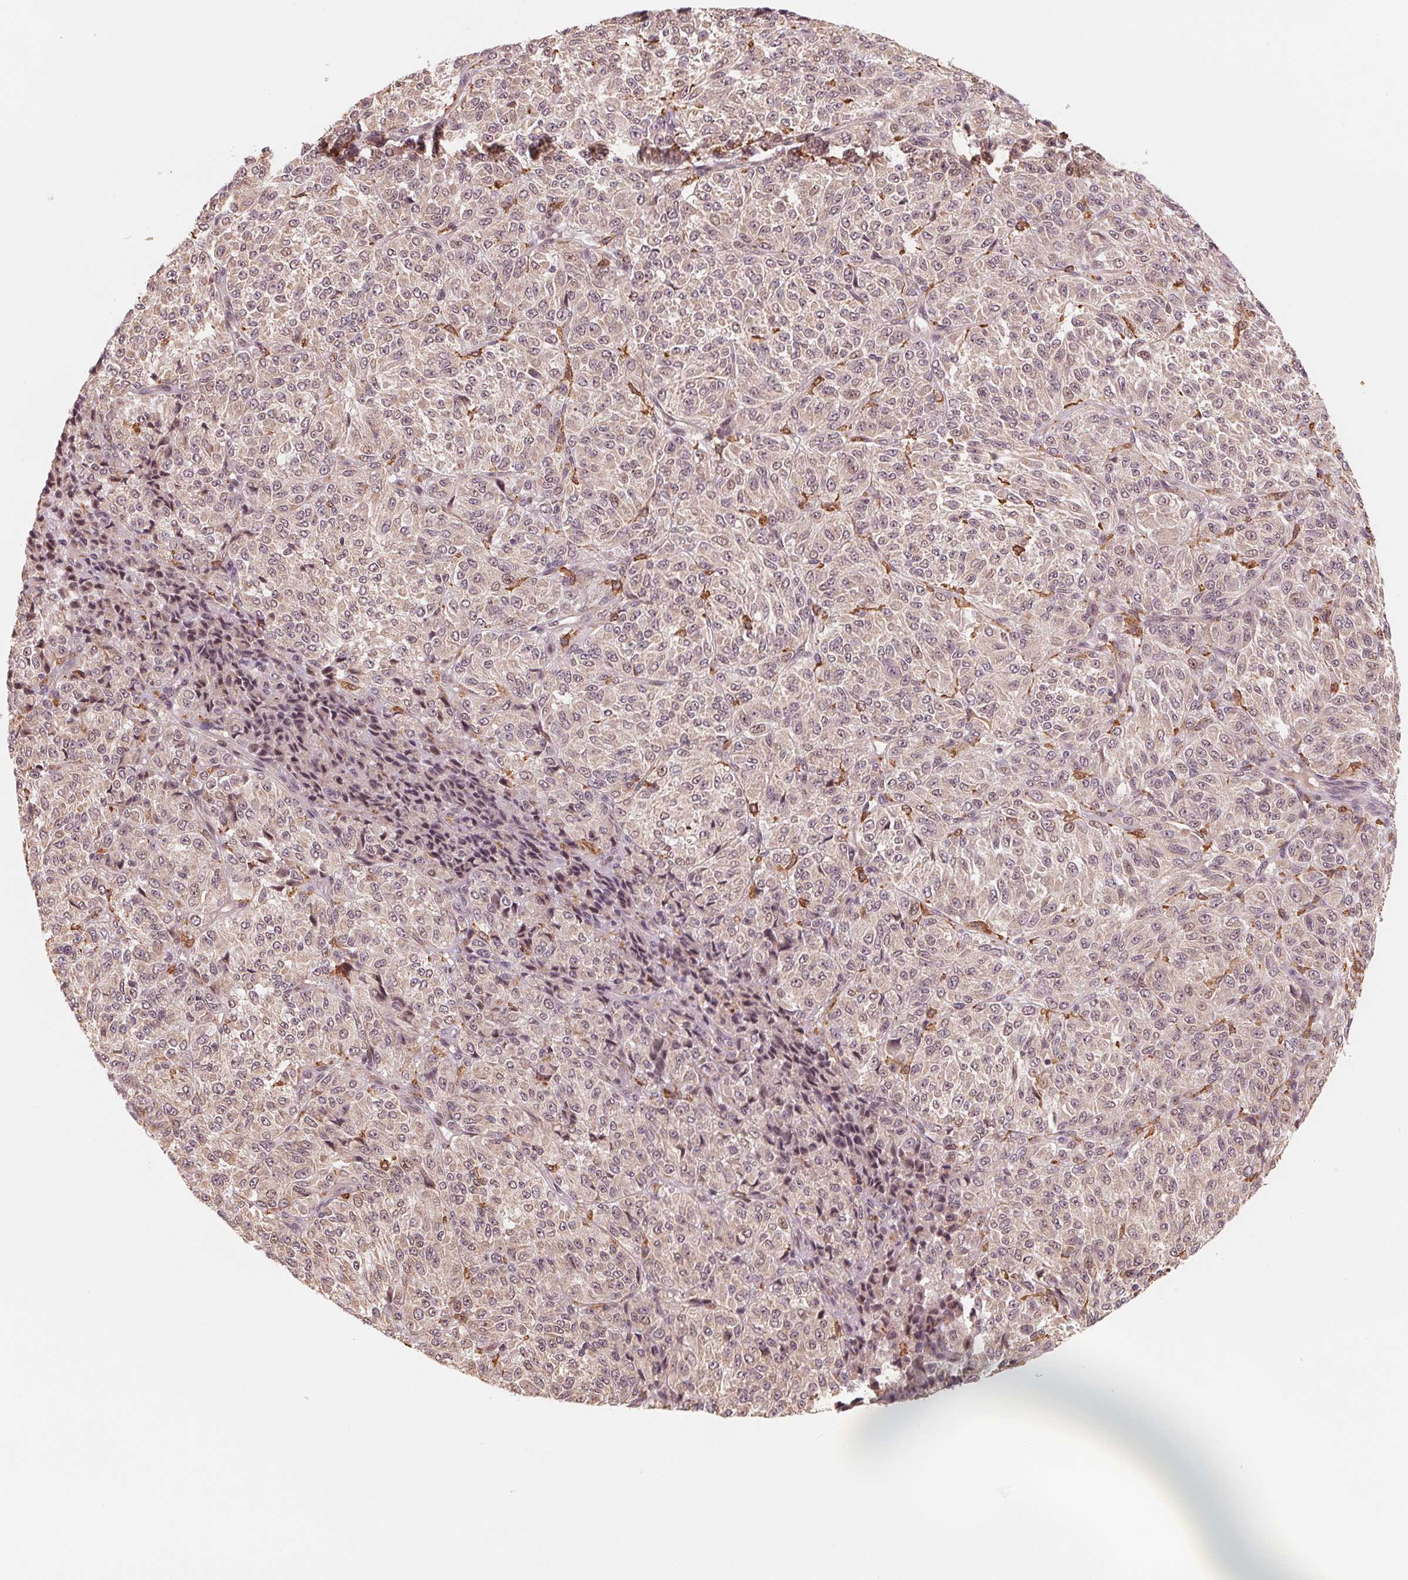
{"staining": {"intensity": "weak", "quantity": "<25%", "location": "cytoplasmic/membranous"}, "tissue": "melanoma", "cell_type": "Tumor cells", "image_type": "cancer", "snomed": [{"axis": "morphology", "description": "Malignant melanoma, Metastatic site"}, {"axis": "topography", "description": "Brain"}], "caption": "Tumor cells show no significant protein expression in melanoma. (Immunohistochemistry (ihc), brightfield microscopy, high magnification).", "gene": "IL9R", "patient": {"sex": "female", "age": 56}}